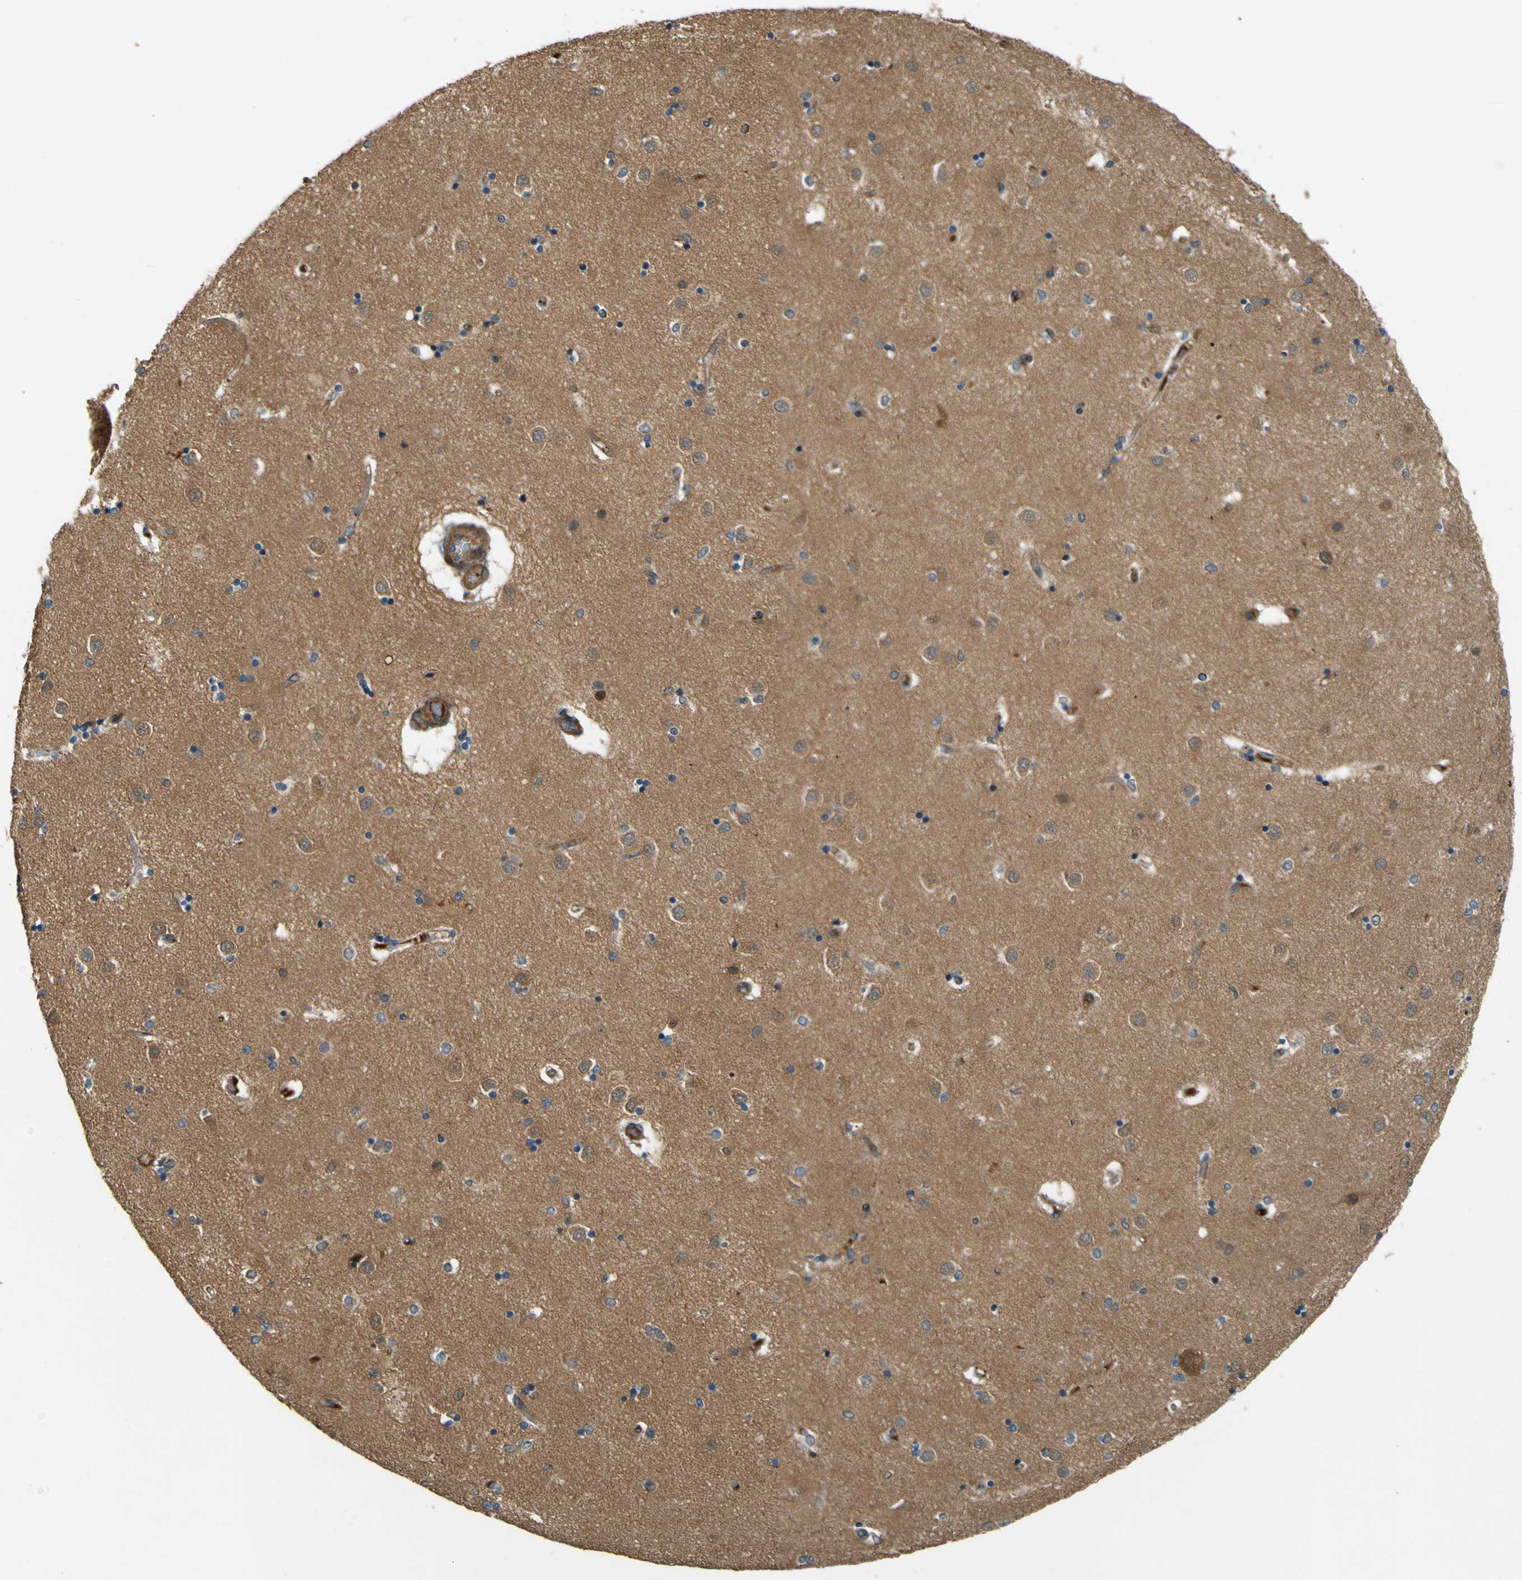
{"staining": {"intensity": "weak", "quantity": "<25%", "location": "cytoplasmic/membranous"}, "tissue": "caudate", "cell_type": "Glial cells", "image_type": "normal", "snomed": [{"axis": "morphology", "description": "Normal tissue, NOS"}, {"axis": "topography", "description": "Lateral ventricle wall"}], "caption": "The immunohistochemistry (IHC) micrograph has no significant staining in glial cells of caudate.", "gene": "LPCAT1", "patient": {"sex": "female", "age": 54}}